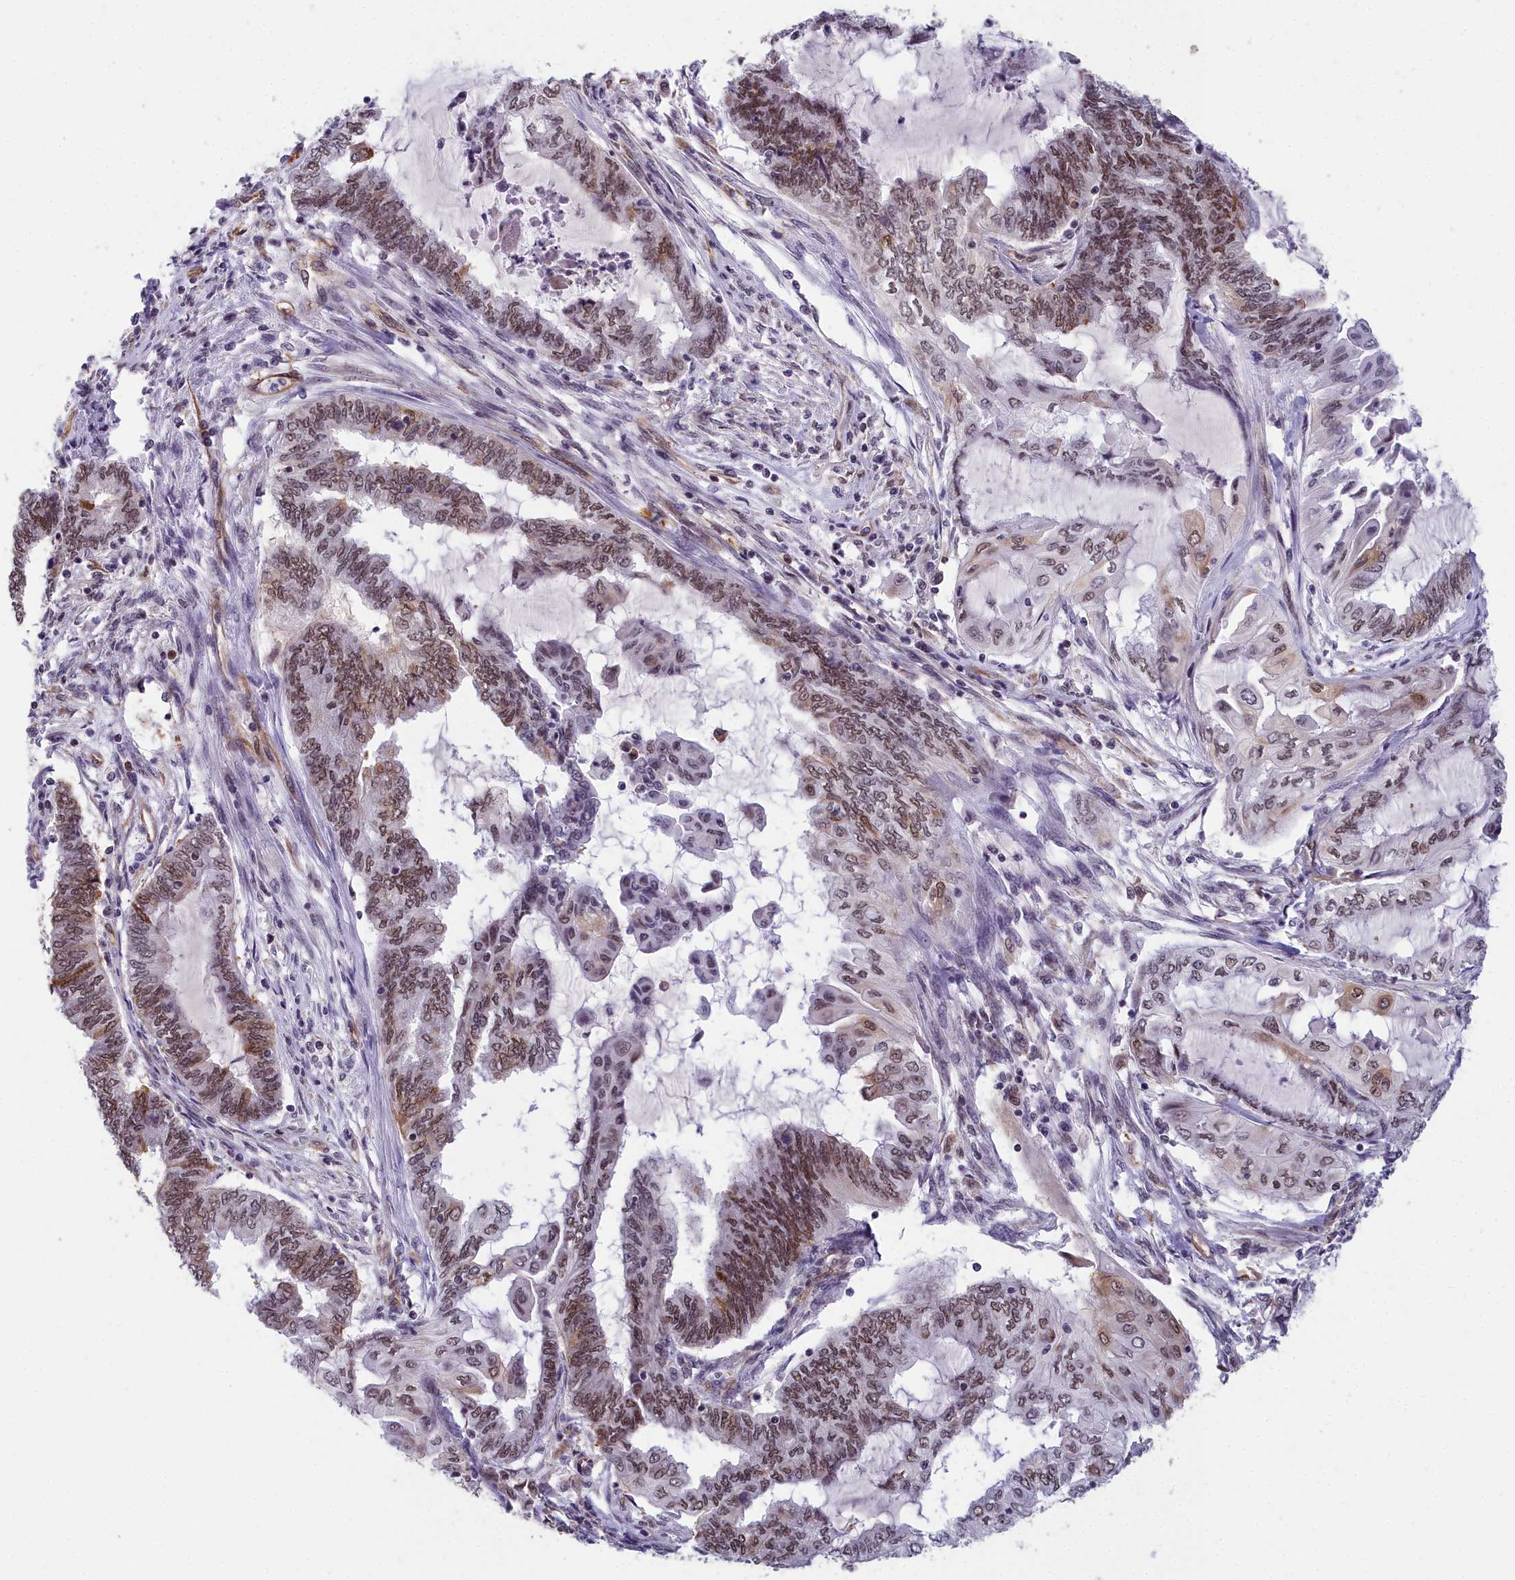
{"staining": {"intensity": "strong", "quantity": ">75%", "location": "cytoplasmic/membranous,nuclear"}, "tissue": "endometrial cancer", "cell_type": "Tumor cells", "image_type": "cancer", "snomed": [{"axis": "morphology", "description": "Adenocarcinoma, NOS"}, {"axis": "topography", "description": "Uterus"}, {"axis": "topography", "description": "Endometrium"}], "caption": "Immunohistochemical staining of endometrial adenocarcinoma displays high levels of strong cytoplasmic/membranous and nuclear staining in approximately >75% of tumor cells.", "gene": "CCDC97", "patient": {"sex": "female", "age": 70}}